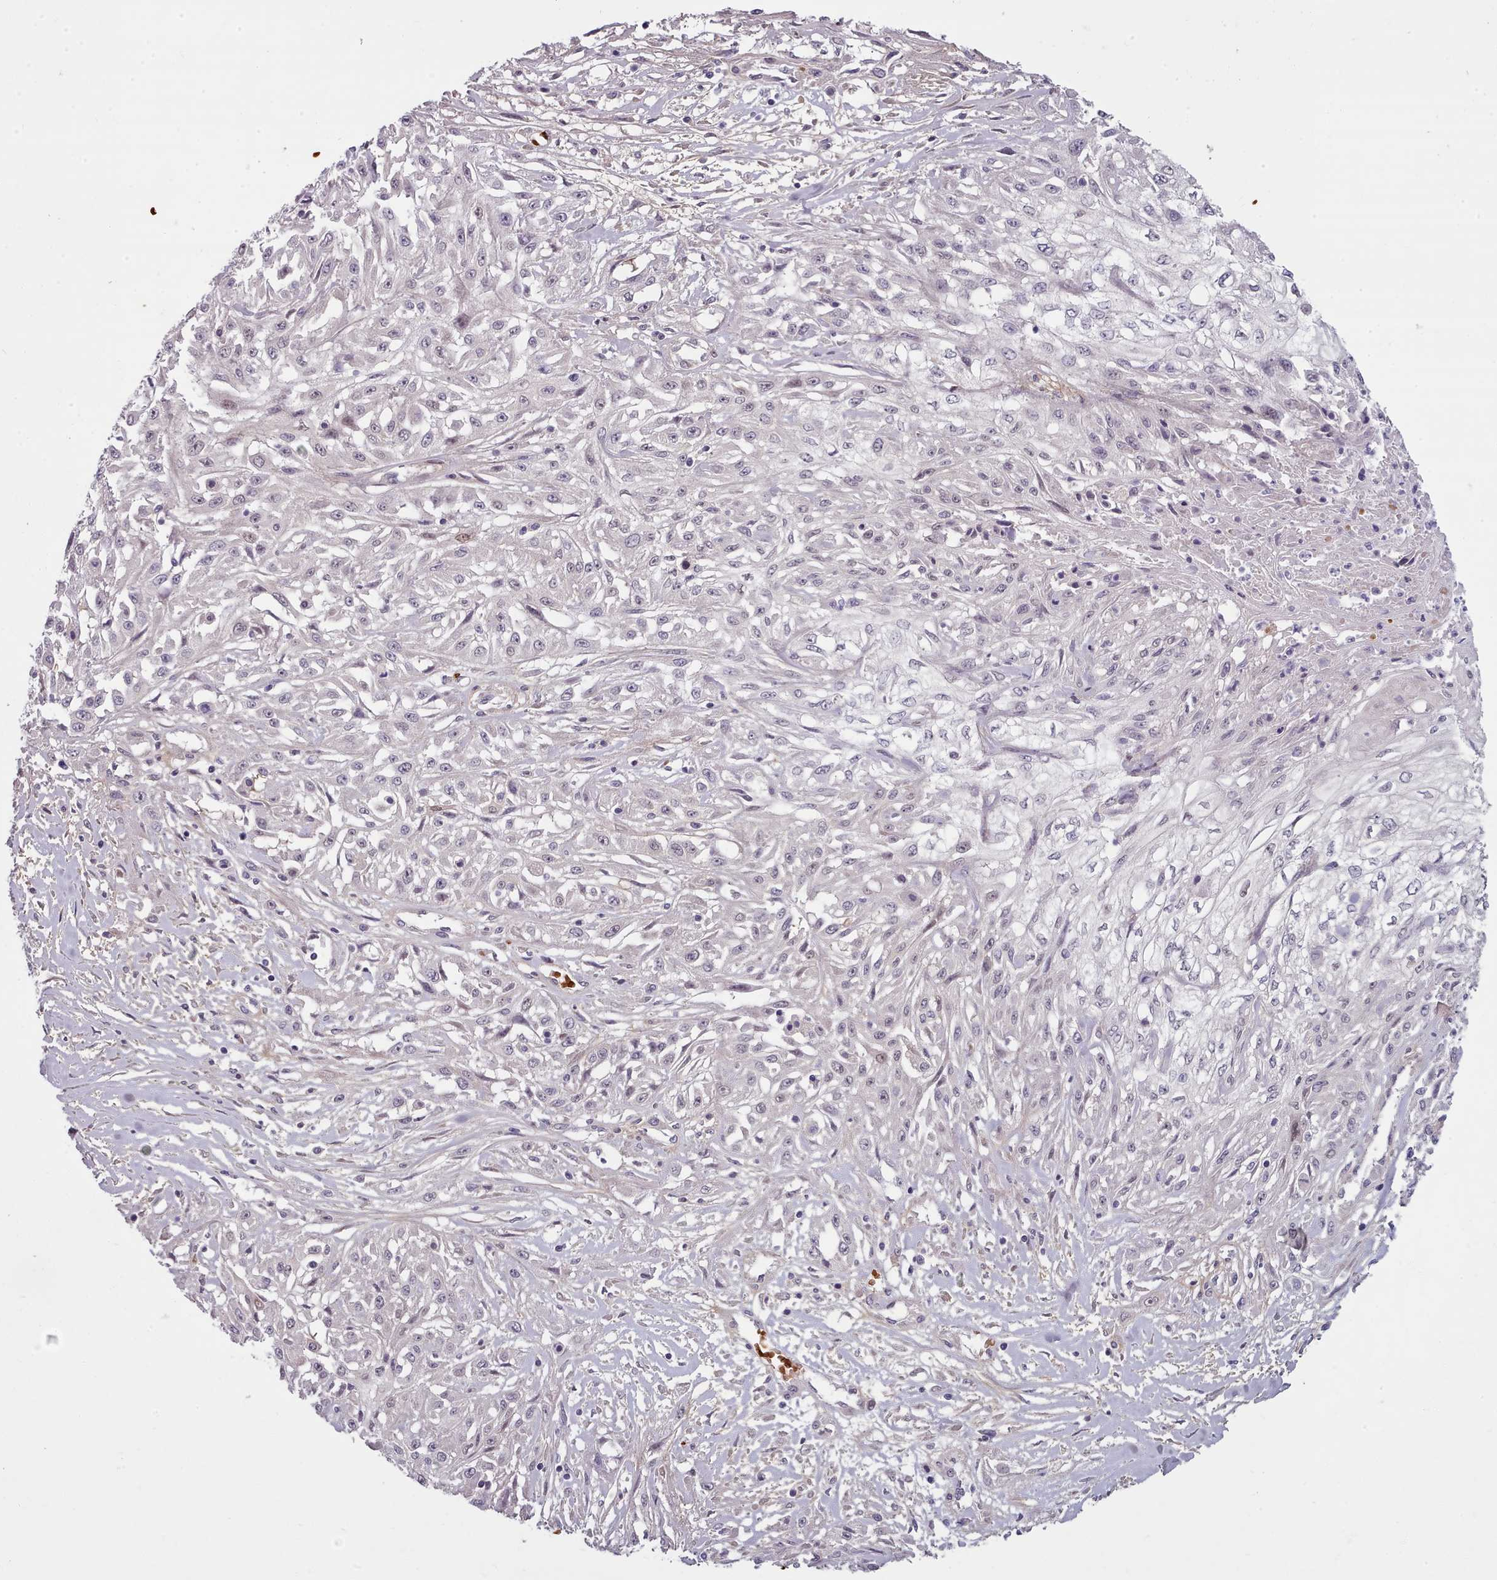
{"staining": {"intensity": "negative", "quantity": "none", "location": "none"}, "tissue": "skin cancer", "cell_type": "Tumor cells", "image_type": "cancer", "snomed": [{"axis": "morphology", "description": "Squamous cell carcinoma, NOS"}, {"axis": "morphology", "description": "Squamous cell carcinoma, metastatic, NOS"}, {"axis": "topography", "description": "Skin"}, {"axis": "topography", "description": "Lymph node"}], "caption": "IHC histopathology image of skin cancer stained for a protein (brown), which demonstrates no positivity in tumor cells. Brightfield microscopy of immunohistochemistry (IHC) stained with DAB (brown) and hematoxylin (blue), captured at high magnification.", "gene": "CLNS1A", "patient": {"sex": "male", "age": 75}}